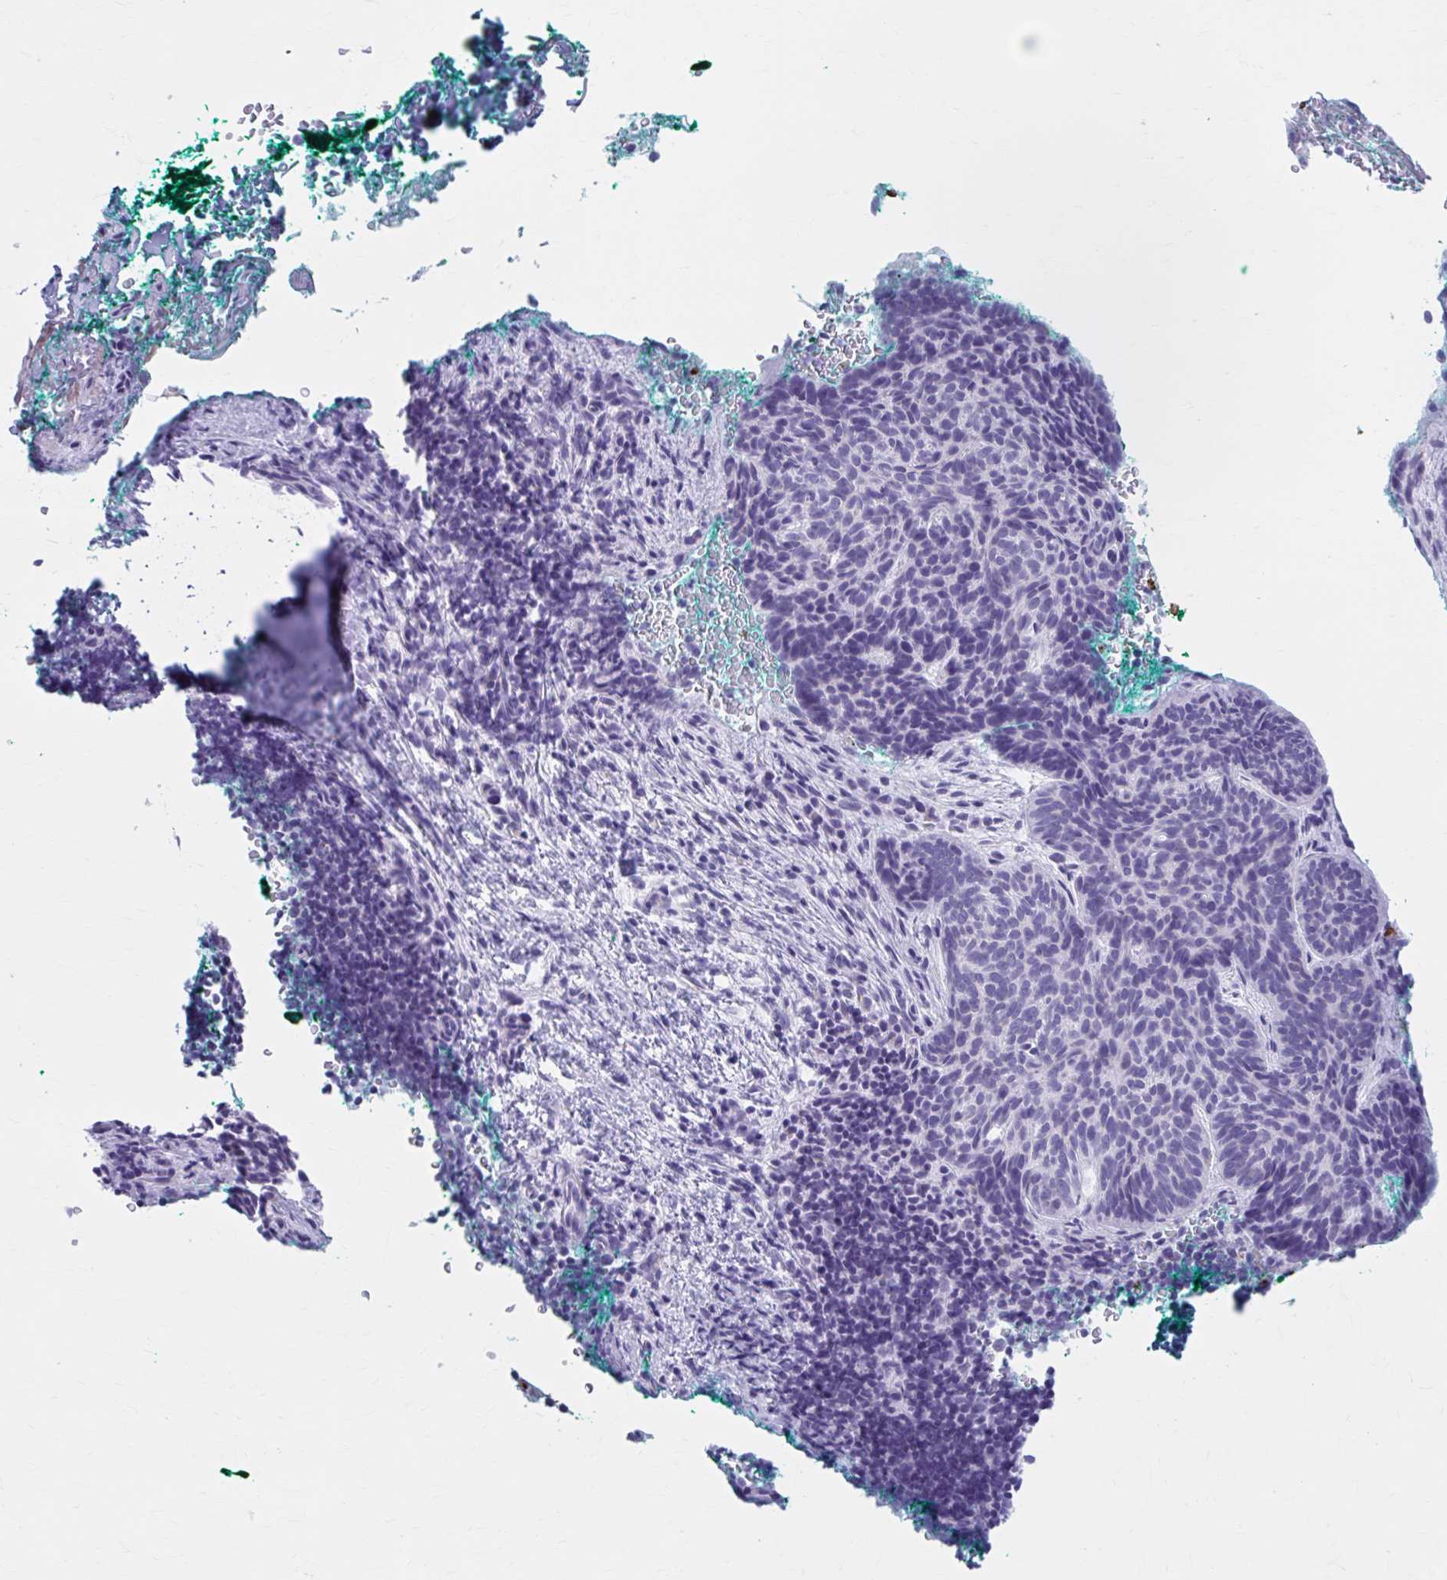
{"staining": {"intensity": "negative", "quantity": "none", "location": "none"}, "tissue": "skin cancer", "cell_type": "Tumor cells", "image_type": "cancer", "snomed": [{"axis": "morphology", "description": "Basal cell carcinoma"}, {"axis": "topography", "description": "Skin"}, {"axis": "topography", "description": "Skin of head"}], "caption": "Human skin cancer (basal cell carcinoma) stained for a protein using IHC exhibits no staining in tumor cells.", "gene": "KCNE2", "patient": {"sex": "female", "age": 92}}